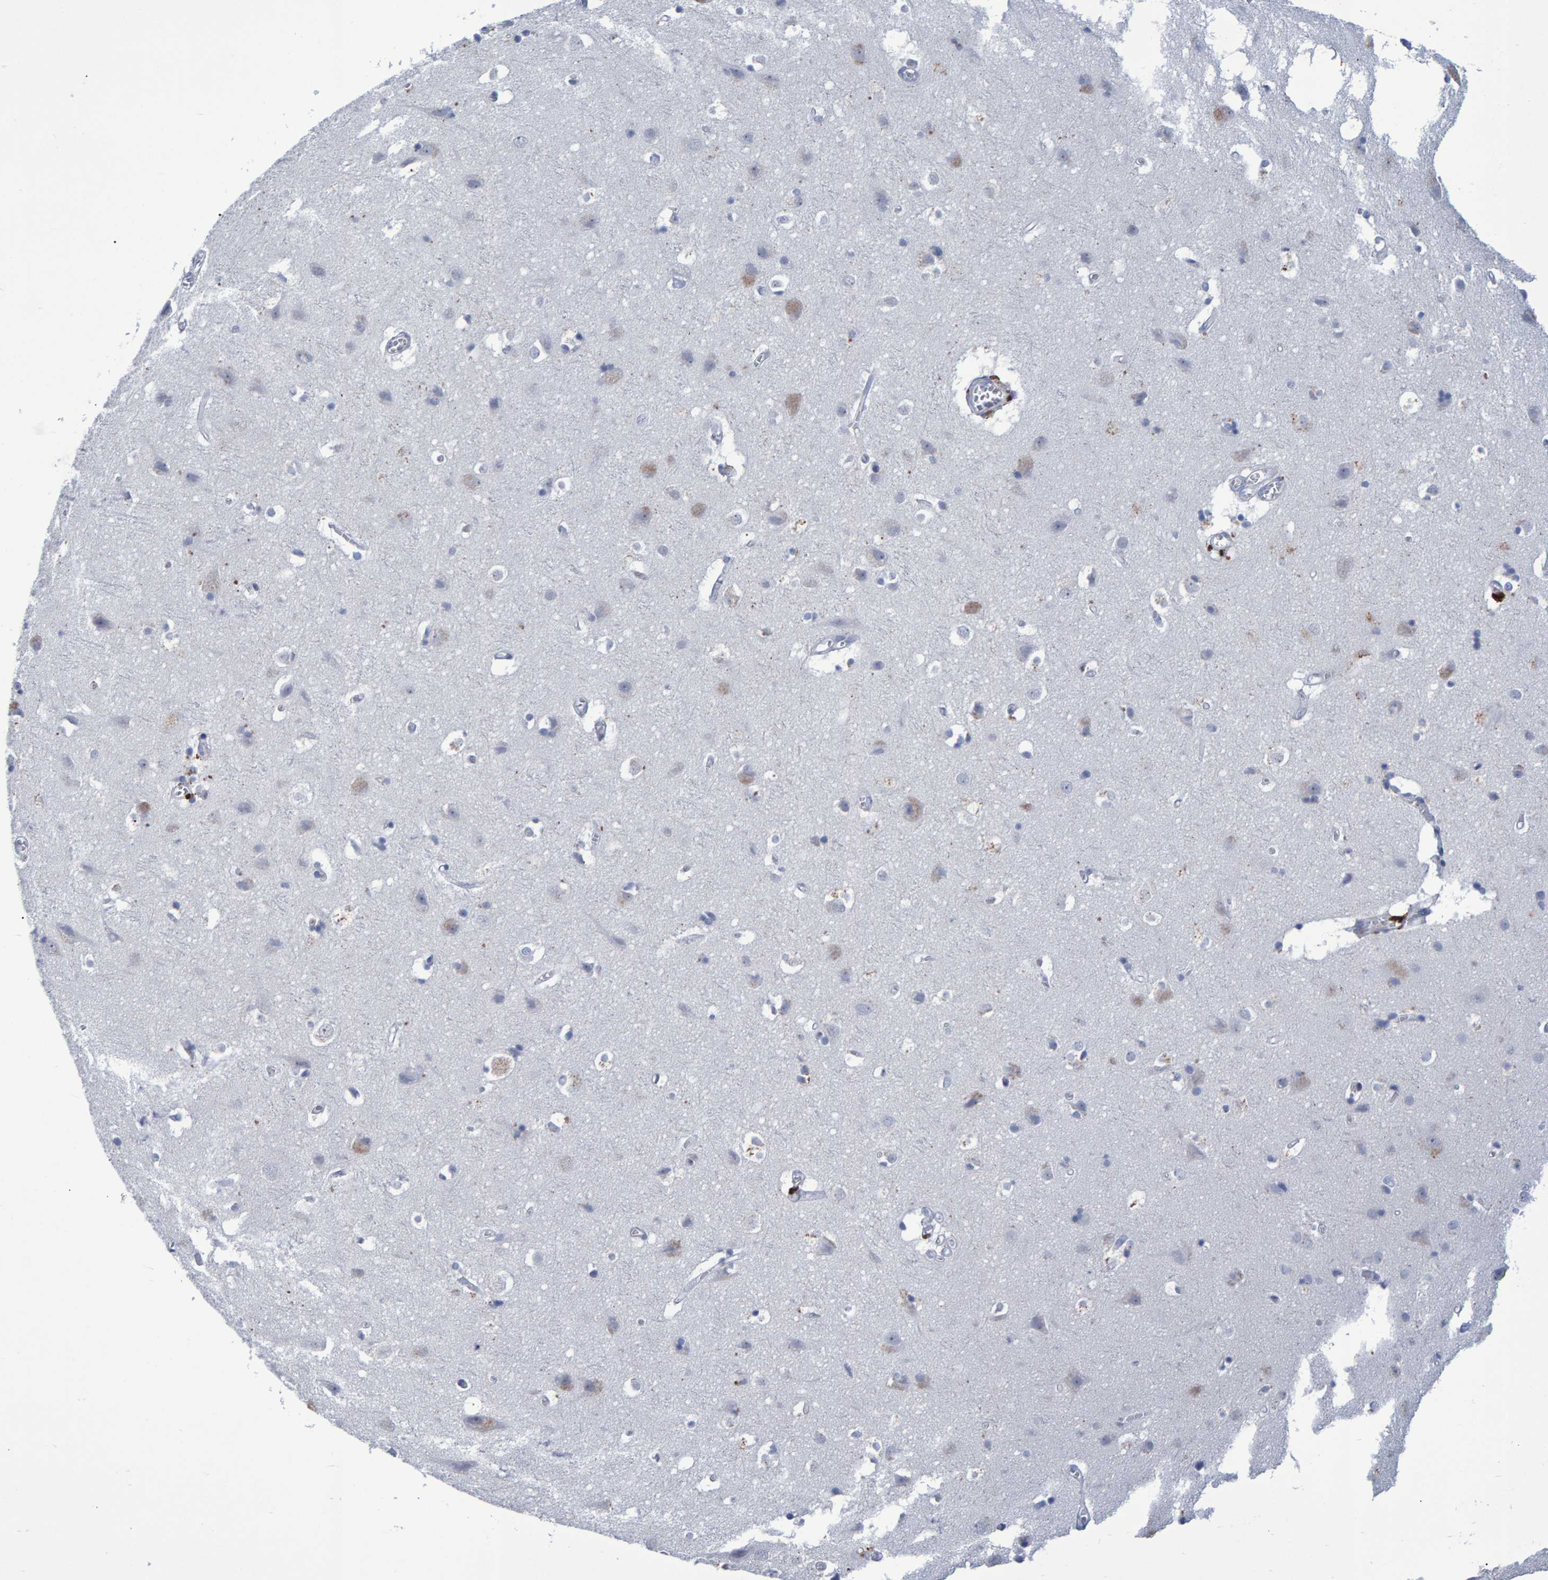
{"staining": {"intensity": "negative", "quantity": "none", "location": "none"}, "tissue": "cerebral cortex", "cell_type": "Endothelial cells", "image_type": "normal", "snomed": [{"axis": "morphology", "description": "Normal tissue, NOS"}, {"axis": "topography", "description": "Cerebral cortex"}], "caption": "The immunohistochemistry image has no significant expression in endothelial cells of cerebral cortex.", "gene": "PROCA1", "patient": {"sex": "male", "age": 54}}